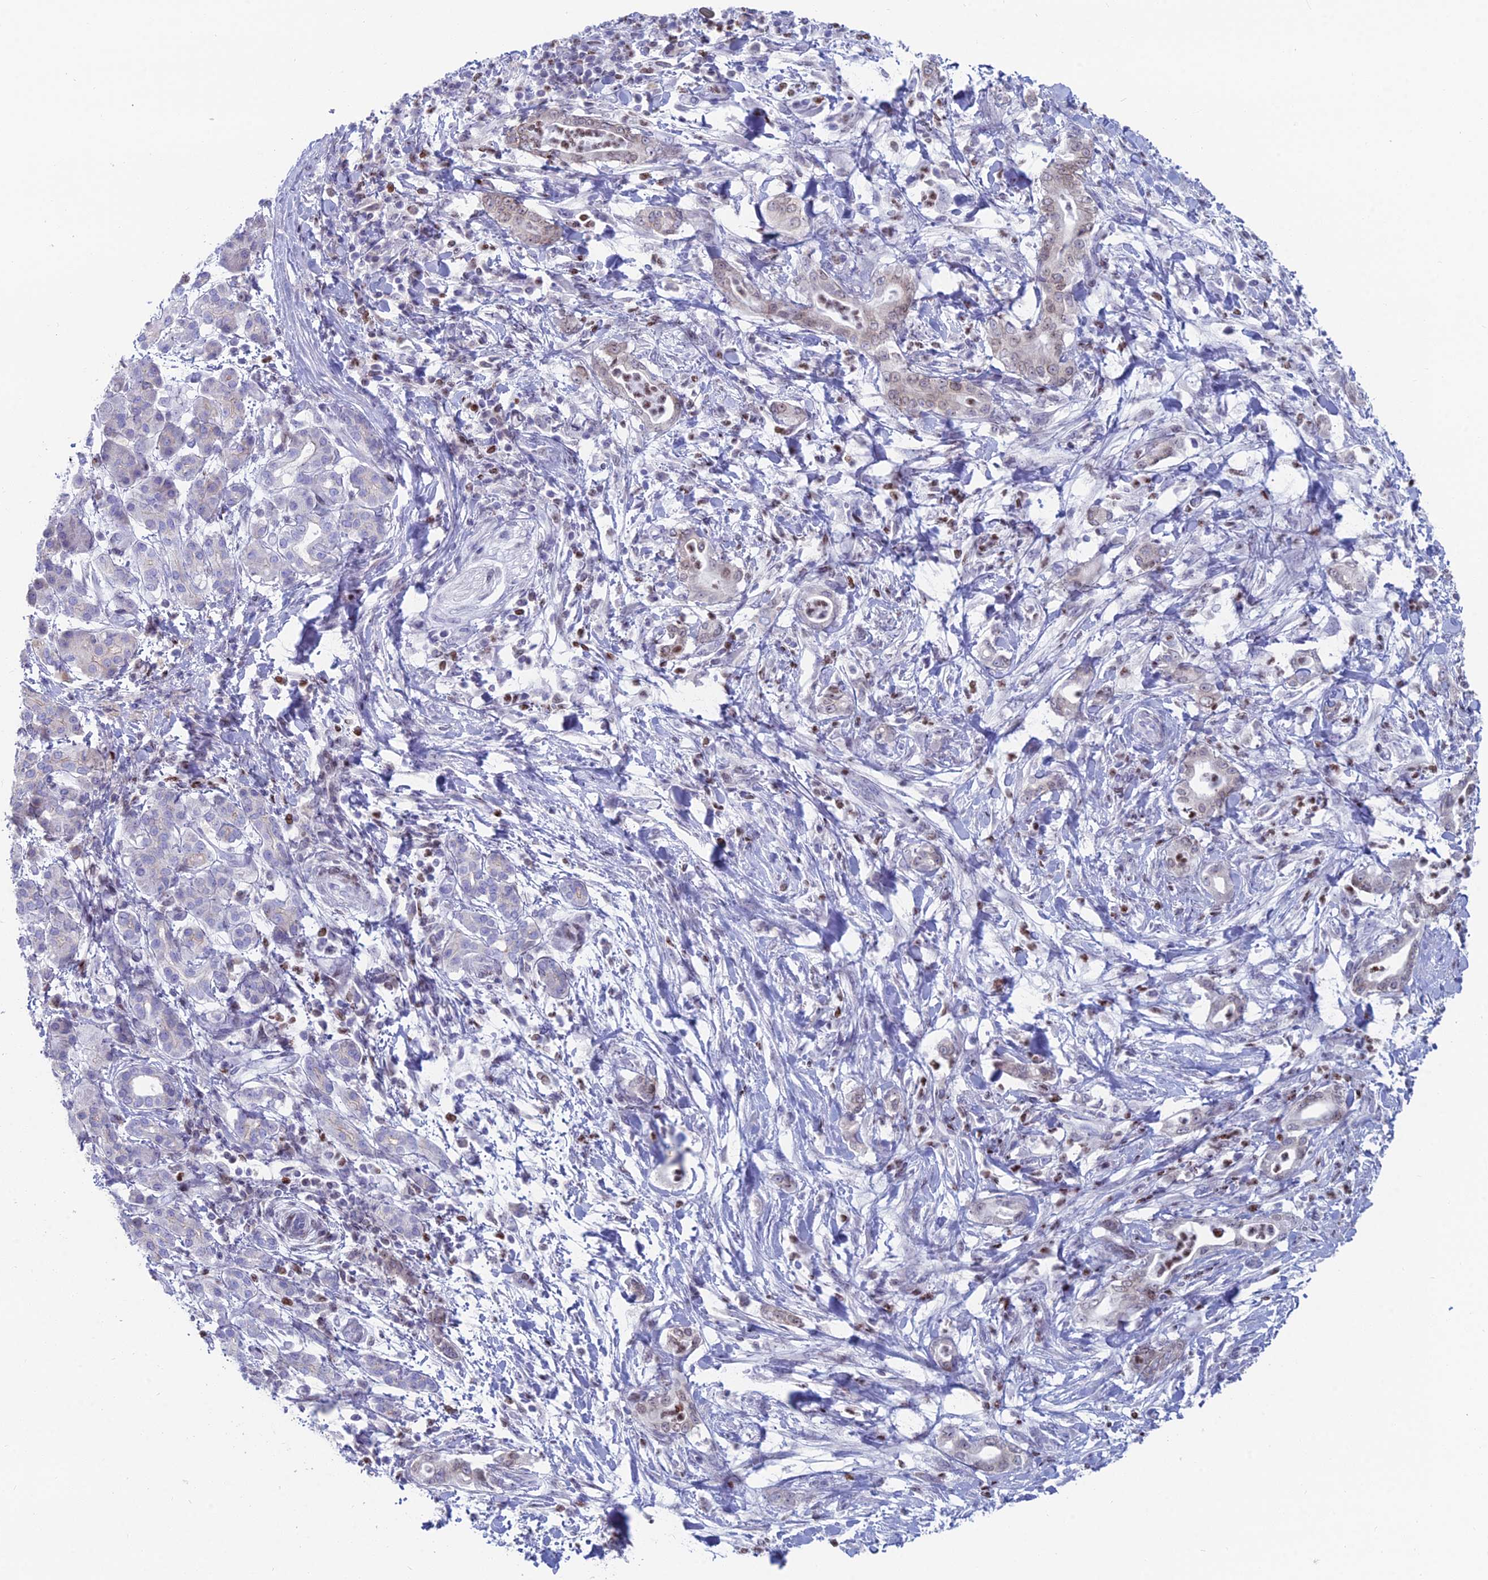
{"staining": {"intensity": "weak", "quantity": "<25%", "location": "nuclear"}, "tissue": "pancreatic cancer", "cell_type": "Tumor cells", "image_type": "cancer", "snomed": [{"axis": "morphology", "description": "Normal tissue, NOS"}, {"axis": "morphology", "description": "Adenocarcinoma, NOS"}, {"axis": "topography", "description": "Pancreas"}], "caption": "An IHC photomicrograph of pancreatic adenocarcinoma is shown. There is no staining in tumor cells of pancreatic adenocarcinoma.", "gene": "CERS6", "patient": {"sex": "female", "age": 55}}